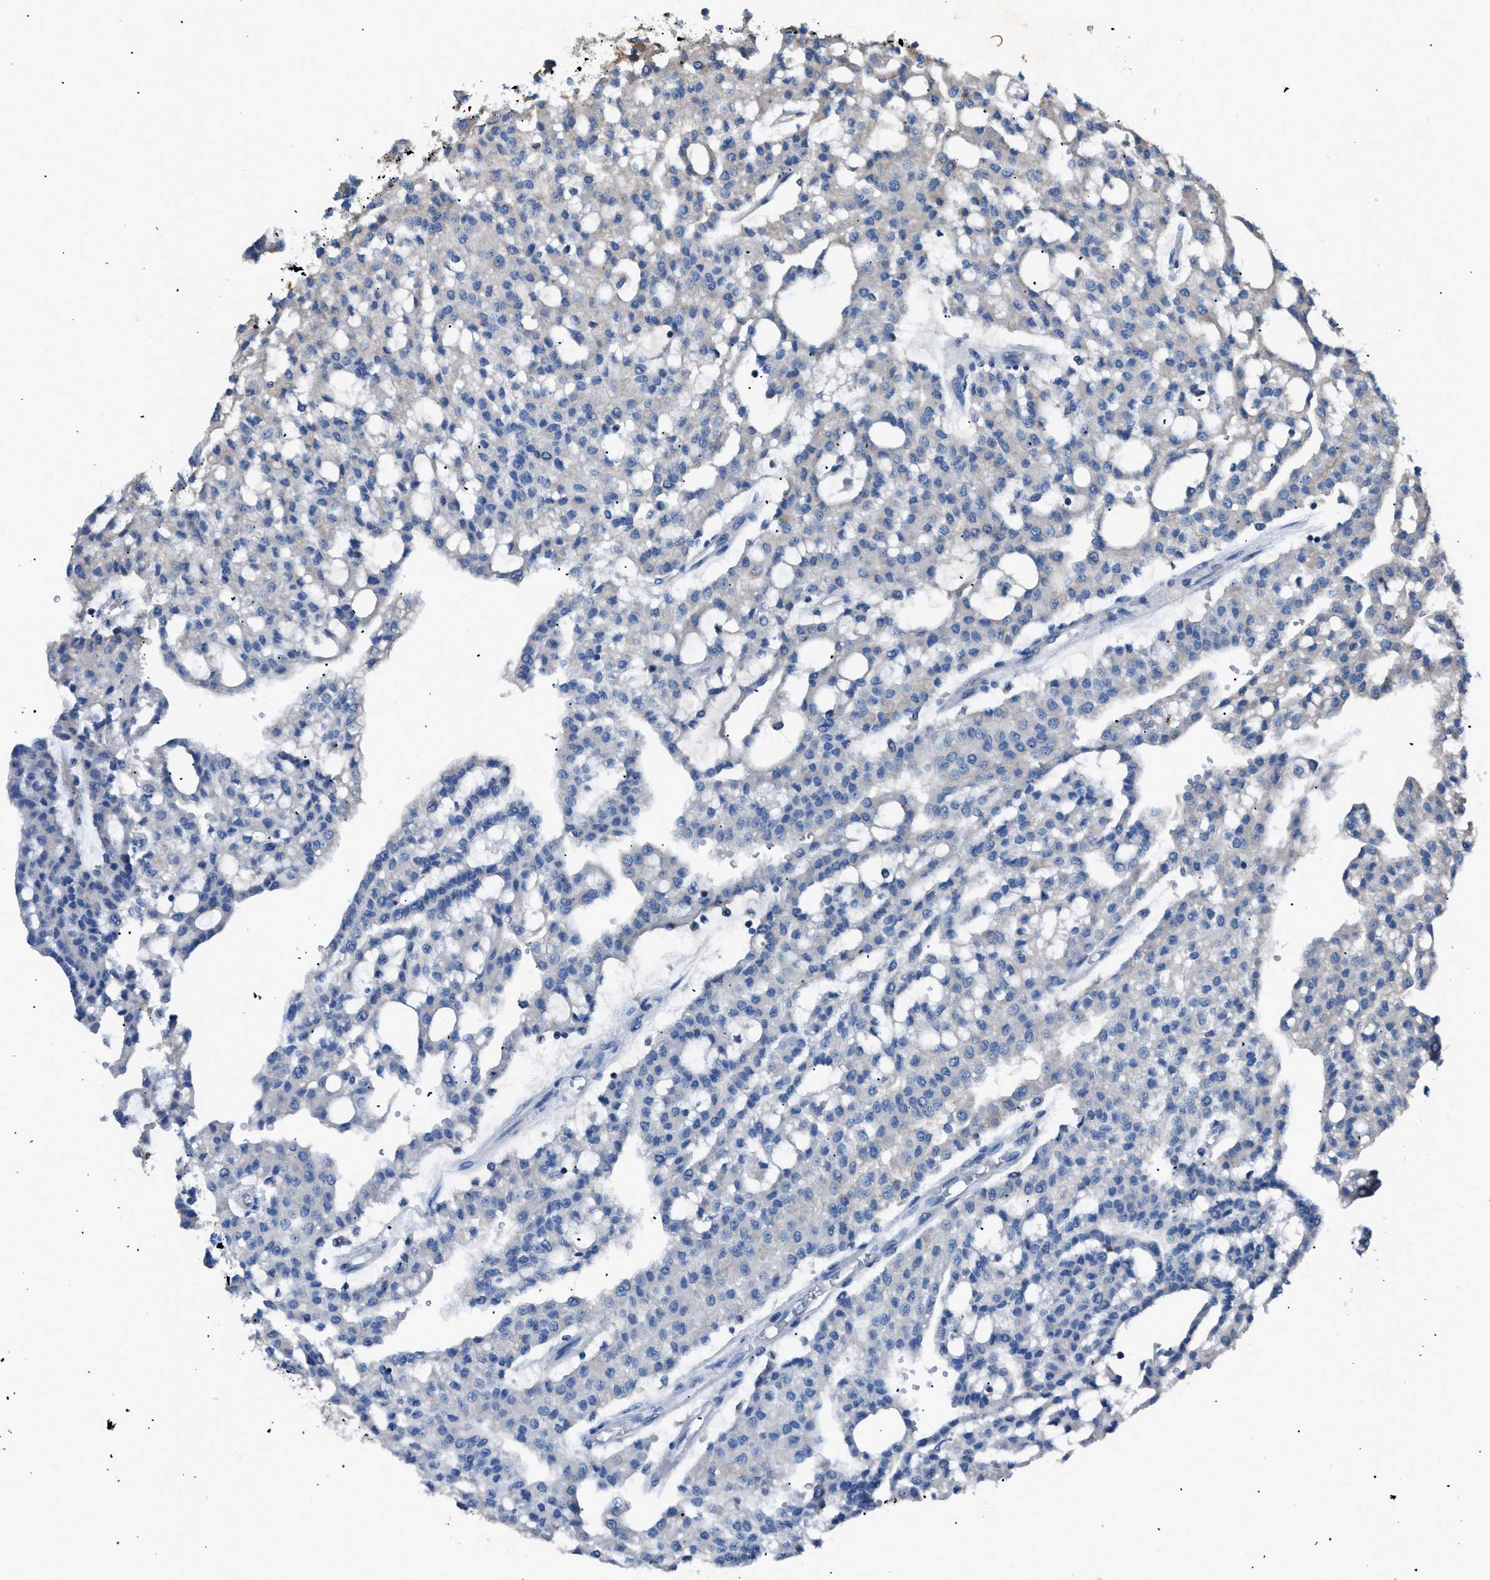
{"staining": {"intensity": "negative", "quantity": "none", "location": "none"}, "tissue": "renal cancer", "cell_type": "Tumor cells", "image_type": "cancer", "snomed": [{"axis": "morphology", "description": "Adenocarcinoma, NOS"}, {"axis": "topography", "description": "Kidney"}], "caption": "A photomicrograph of human renal adenocarcinoma is negative for staining in tumor cells.", "gene": "SGCZ", "patient": {"sex": "male", "age": 63}}